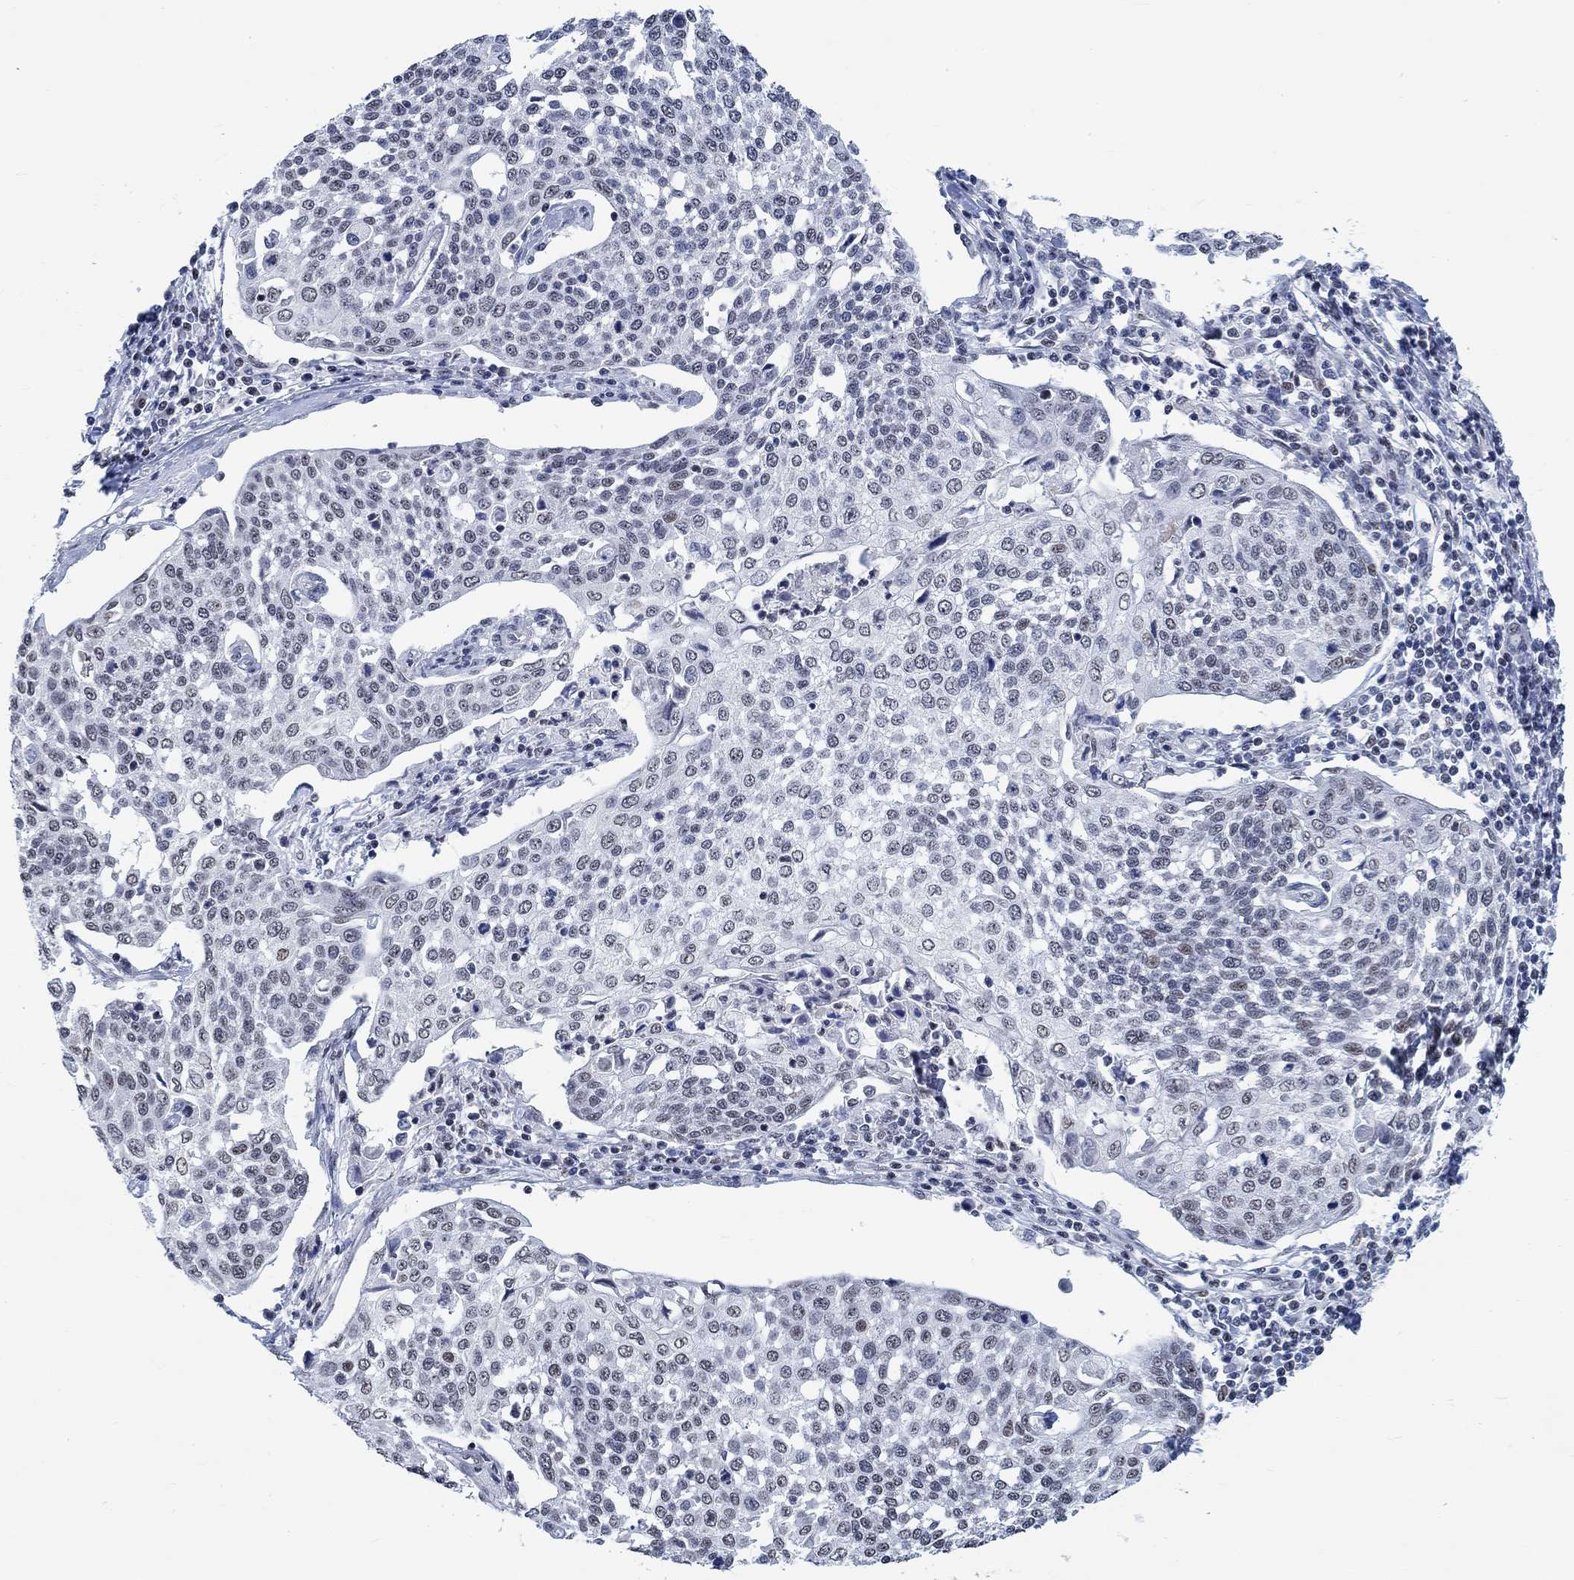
{"staining": {"intensity": "negative", "quantity": "none", "location": "none"}, "tissue": "cervical cancer", "cell_type": "Tumor cells", "image_type": "cancer", "snomed": [{"axis": "morphology", "description": "Squamous cell carcinoma, NOS"}, {"axis": "topography", "description": "Cervix"}], "caption": "Cervical cancer was stained to show a protein in brown. There is no significant expression in tumor cells.", "gene": "KCNH8", "patient": {"sex": "female", "age": 34}}